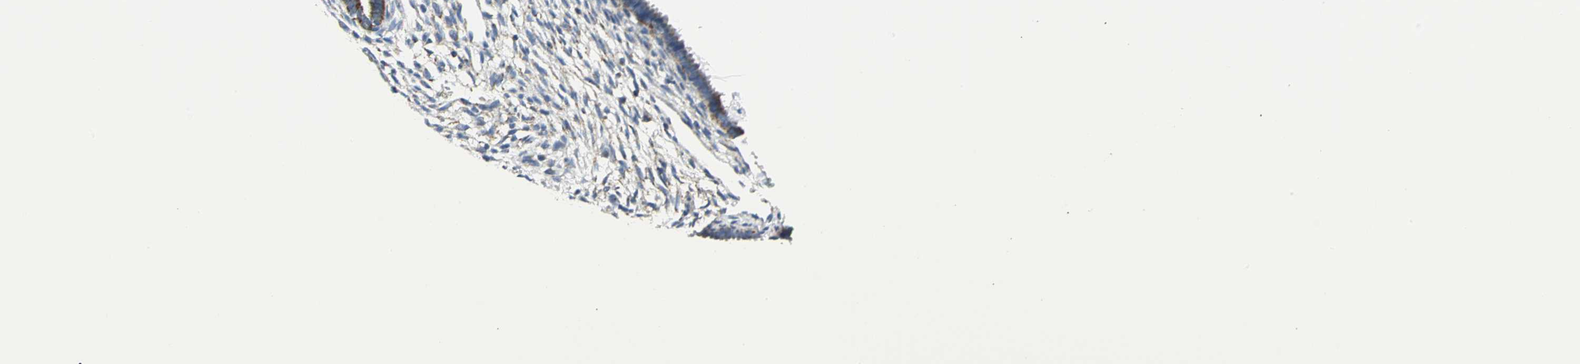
{"staining": {"intensity": "negative", "quantity": "none", "location": "none"}, "tissue": "endometrium", "cell_type": "Cells in endometrial stroma", "image_type": "normal", "snomed": [{"axis": "morphology", "description": "Normal tissue, NOS"}, {"axis": "topography", "description": "Endometrium"}], "caption": "Endometrium was stained to show a protein in brown. There is no significant positivity in cells in endometrial stroma.", "gene": "NTRK1", "patient": {"sex": "female", "age": 72}}